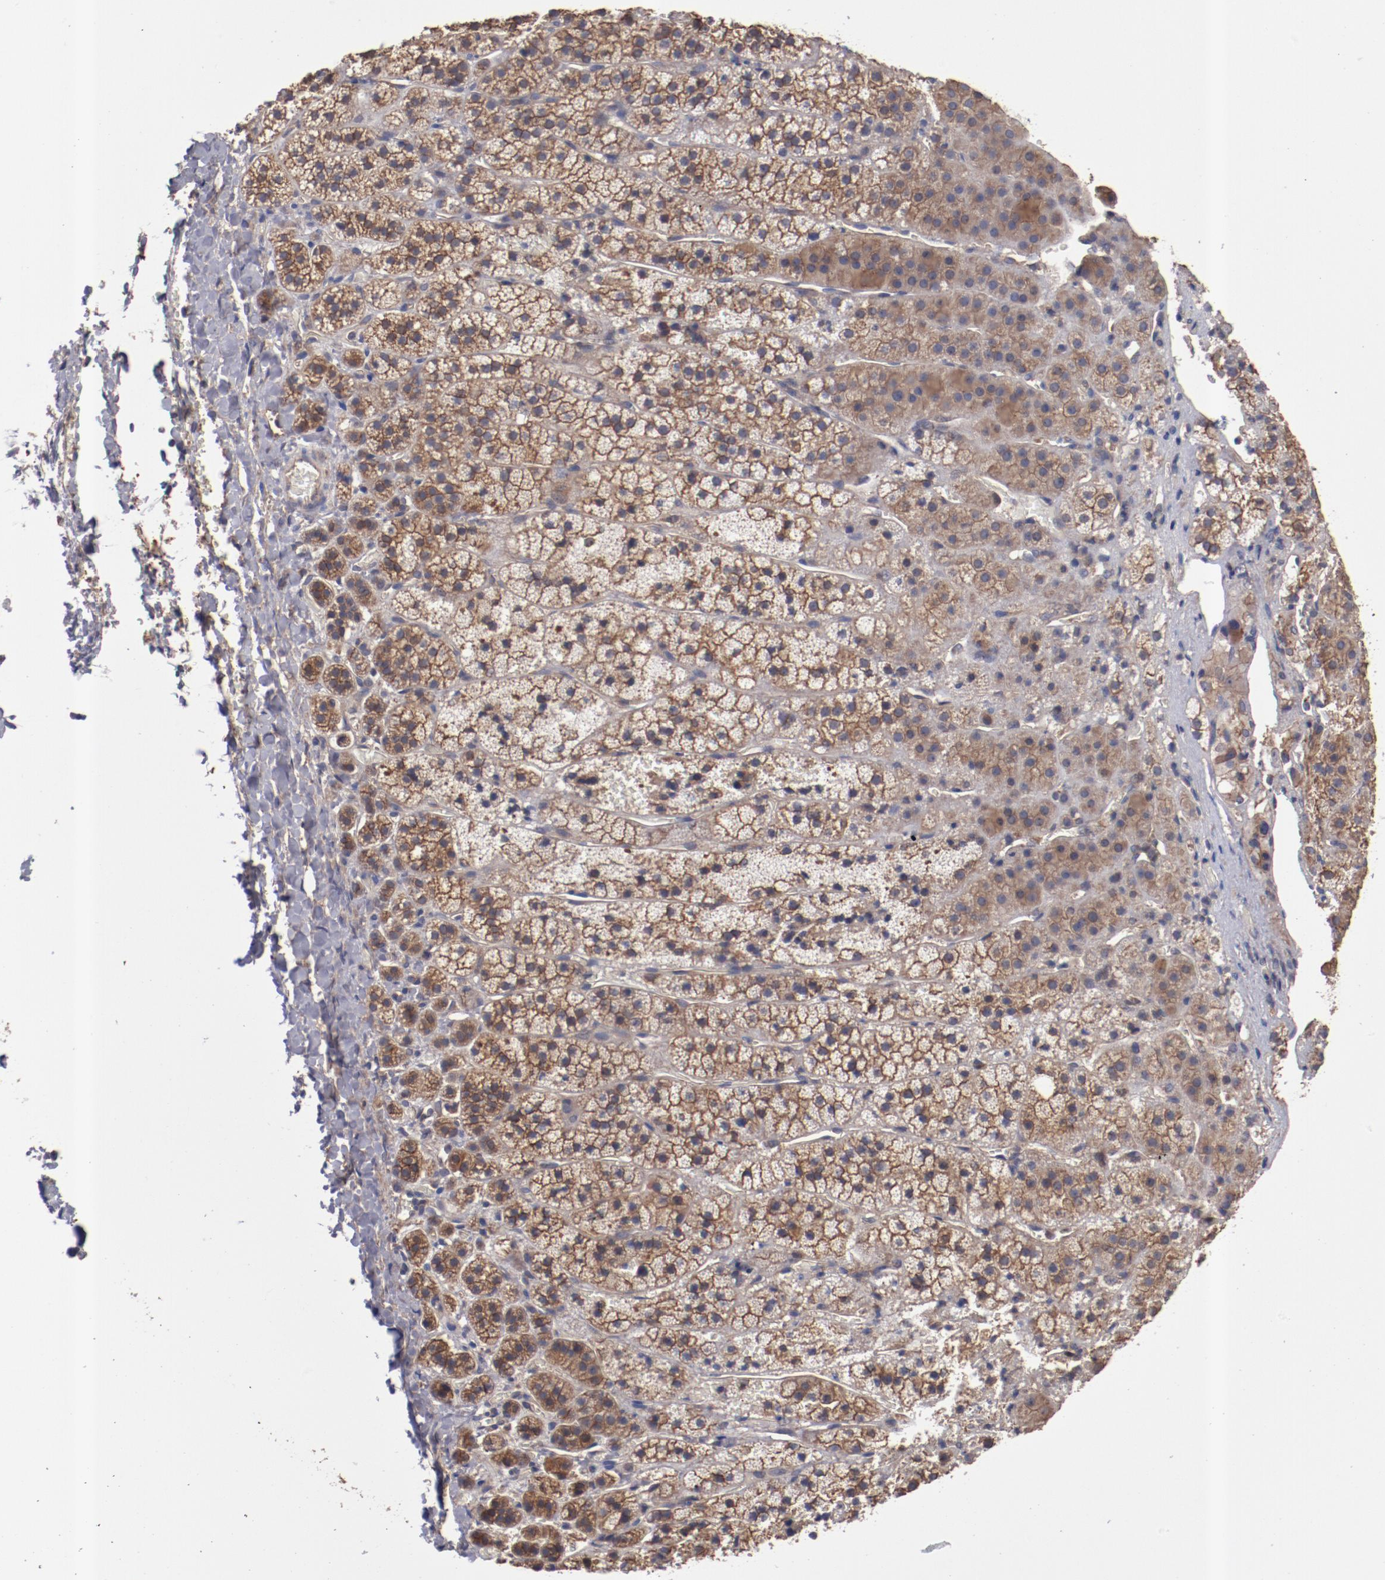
{"staining": {"intensity": "moderate", "quantity": "25%-75%", "location": "cytoplasmic/membranous"}, "tissue": "adrenal gland", "cell_type": "Glandular cells", "image_type": "normal", "snomed": [{"axis": "morphology", "description": "Normal tissue, NOS"}, {"axis": "topography", "description": "Adrenal gland"}], "caption": "Immunohistochemistry histopathology image of normal adrenal gland stained for a protein (brown), which demonstrates medium levels of moderate cytoplasmic/membranous positivity in about 25%-75% of glandular cells.", "gene": "DNAAF2", "patient": {"sex": "female", "age": 44}}